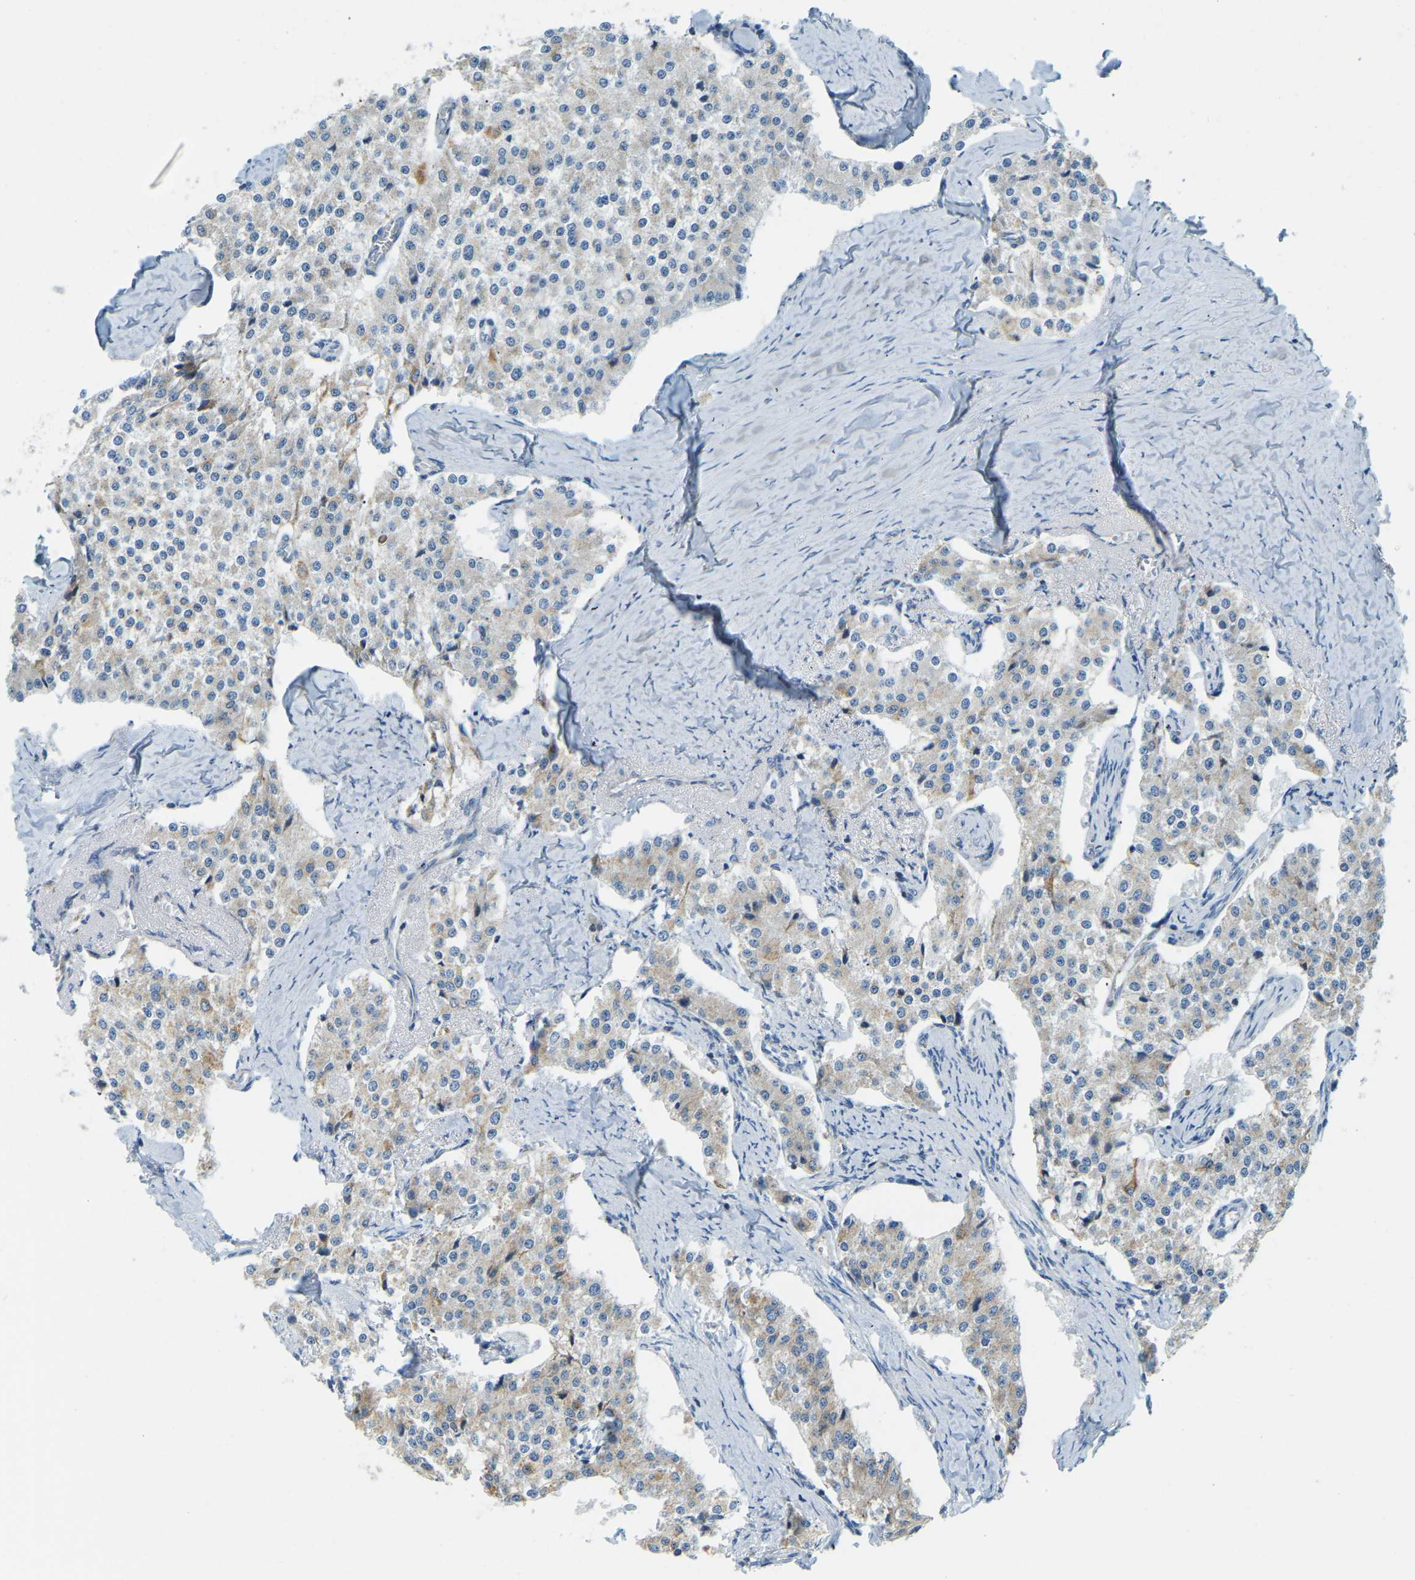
{"staining": {"intensity": "weak", "quantity": "<25%", "location": "cytoplasmic/membranous"}, "tissue": "carcinoid", "cell_type": "Tumor cells", "image_type": "cancer", "snomed": [{"axis": "morphology", "description": "Carcinoid, malignant, NOS"}, {"axis": "topography", "description": "Colon"}], "caption": "This photomicrograph is of carcinoid stained with immunohistochemistry to label a protein in brown with the nuclei are counter-stained blue. There is no staining in tumor cells.", "gene": "GDA", "patient": {"sex": "female", "age": 52}}